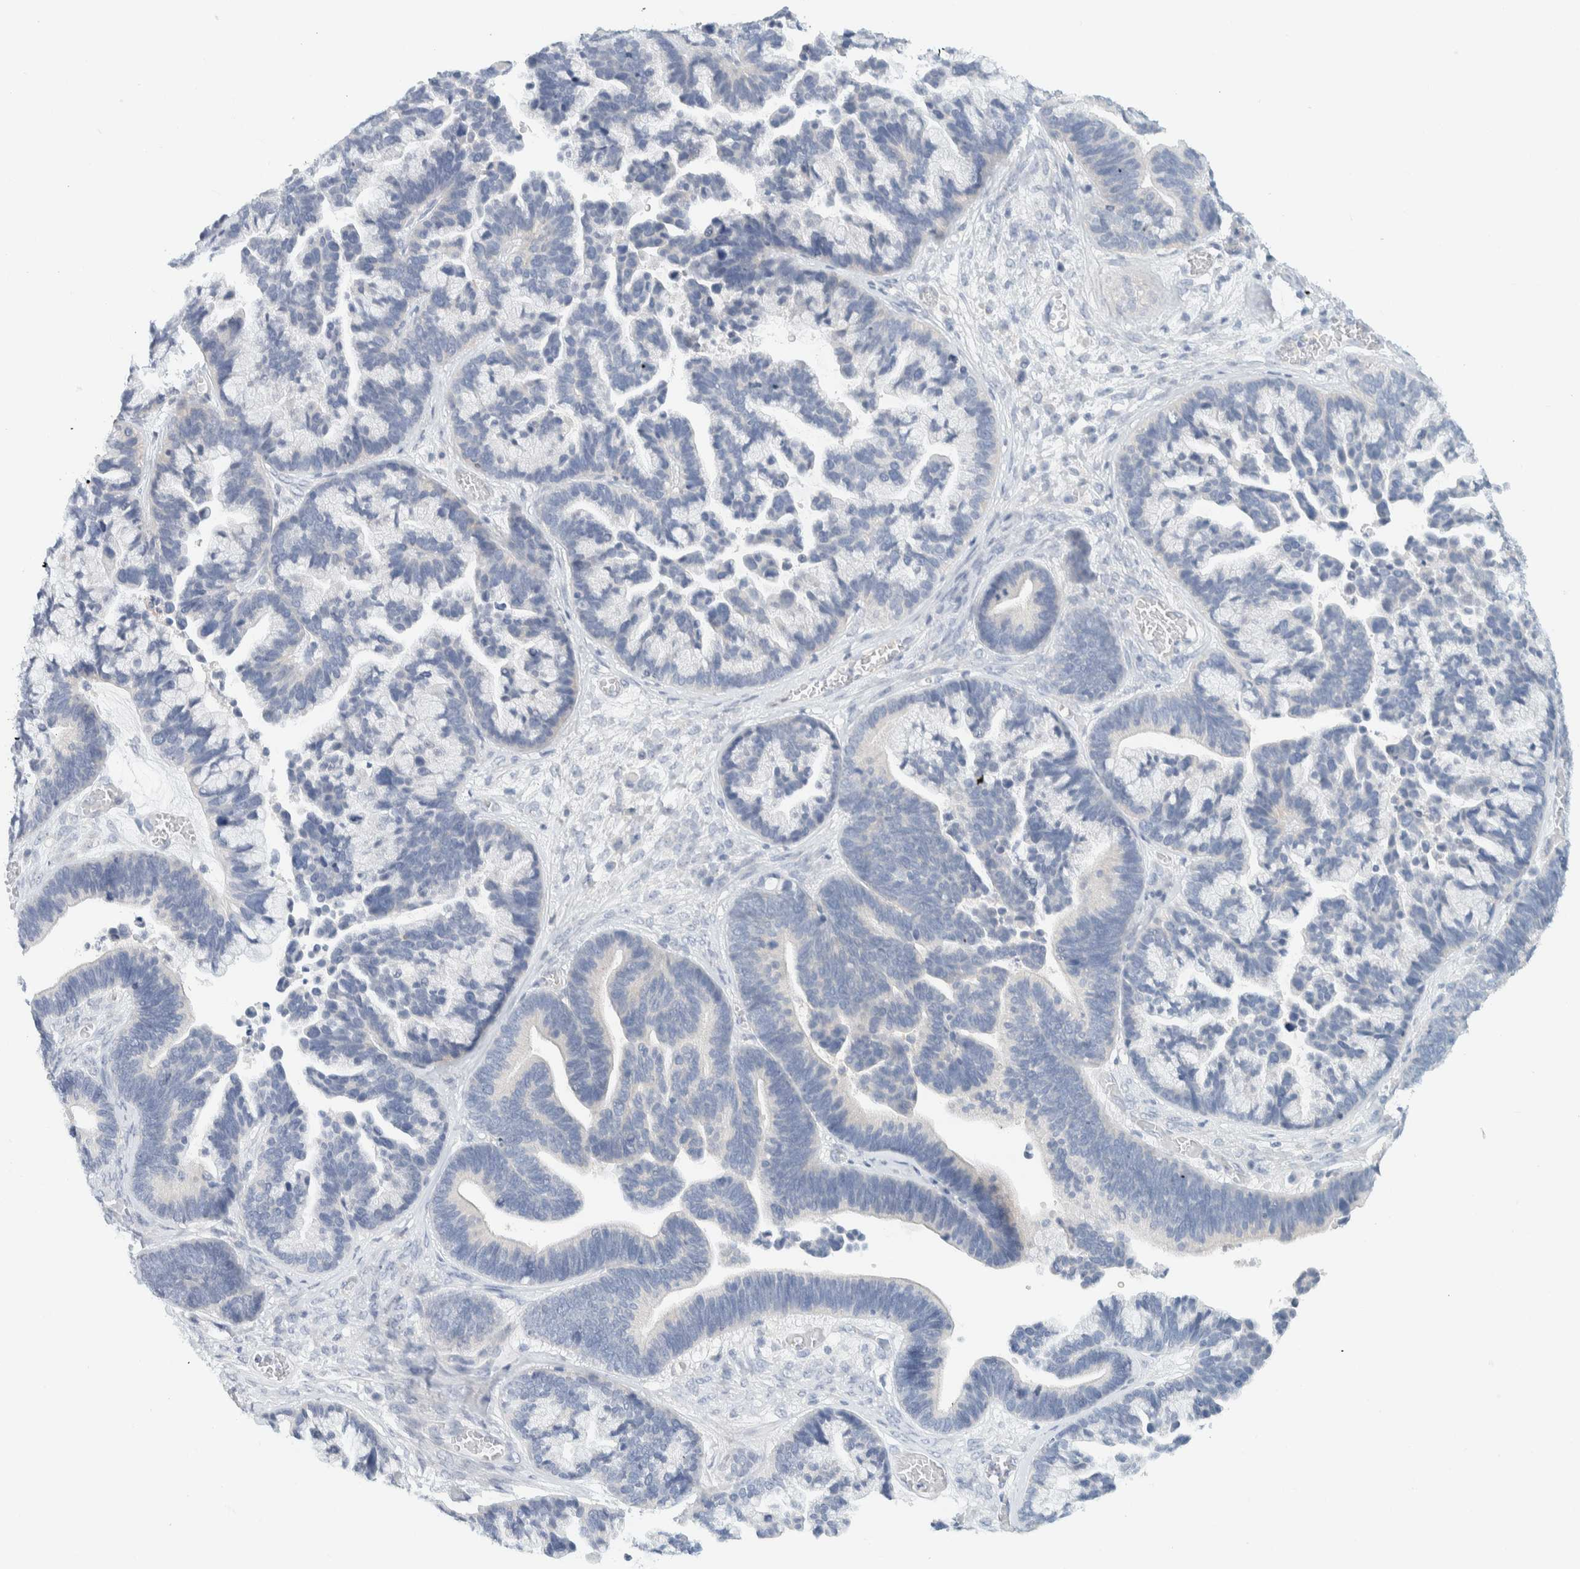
{"staining": {"intensity": "negative", "quantity": "none", "location": "none"}, "tissue": "ovarian cancer", "cell_type": "Tumor cells", "image_type": "cancer", "snomed": [{"axis": "morphology", "description": "Cystadenocarcinoma, serous, NOS"}, {"axis": "topography", "description": "Ovary"}], "caption": "DAB (3,3'-diaminobenzidine) immunohistochemical staining of human serous cystadenocarcinoma (ovarian) exhibits no significant expression in tumor cells. Brightfield microscopy of IHC stained with DAB (brown) and hematoxylin (blue), captured at high magnification.", "gene": "ALOX12B", "patient": {"sex": "female", "age": 56}}